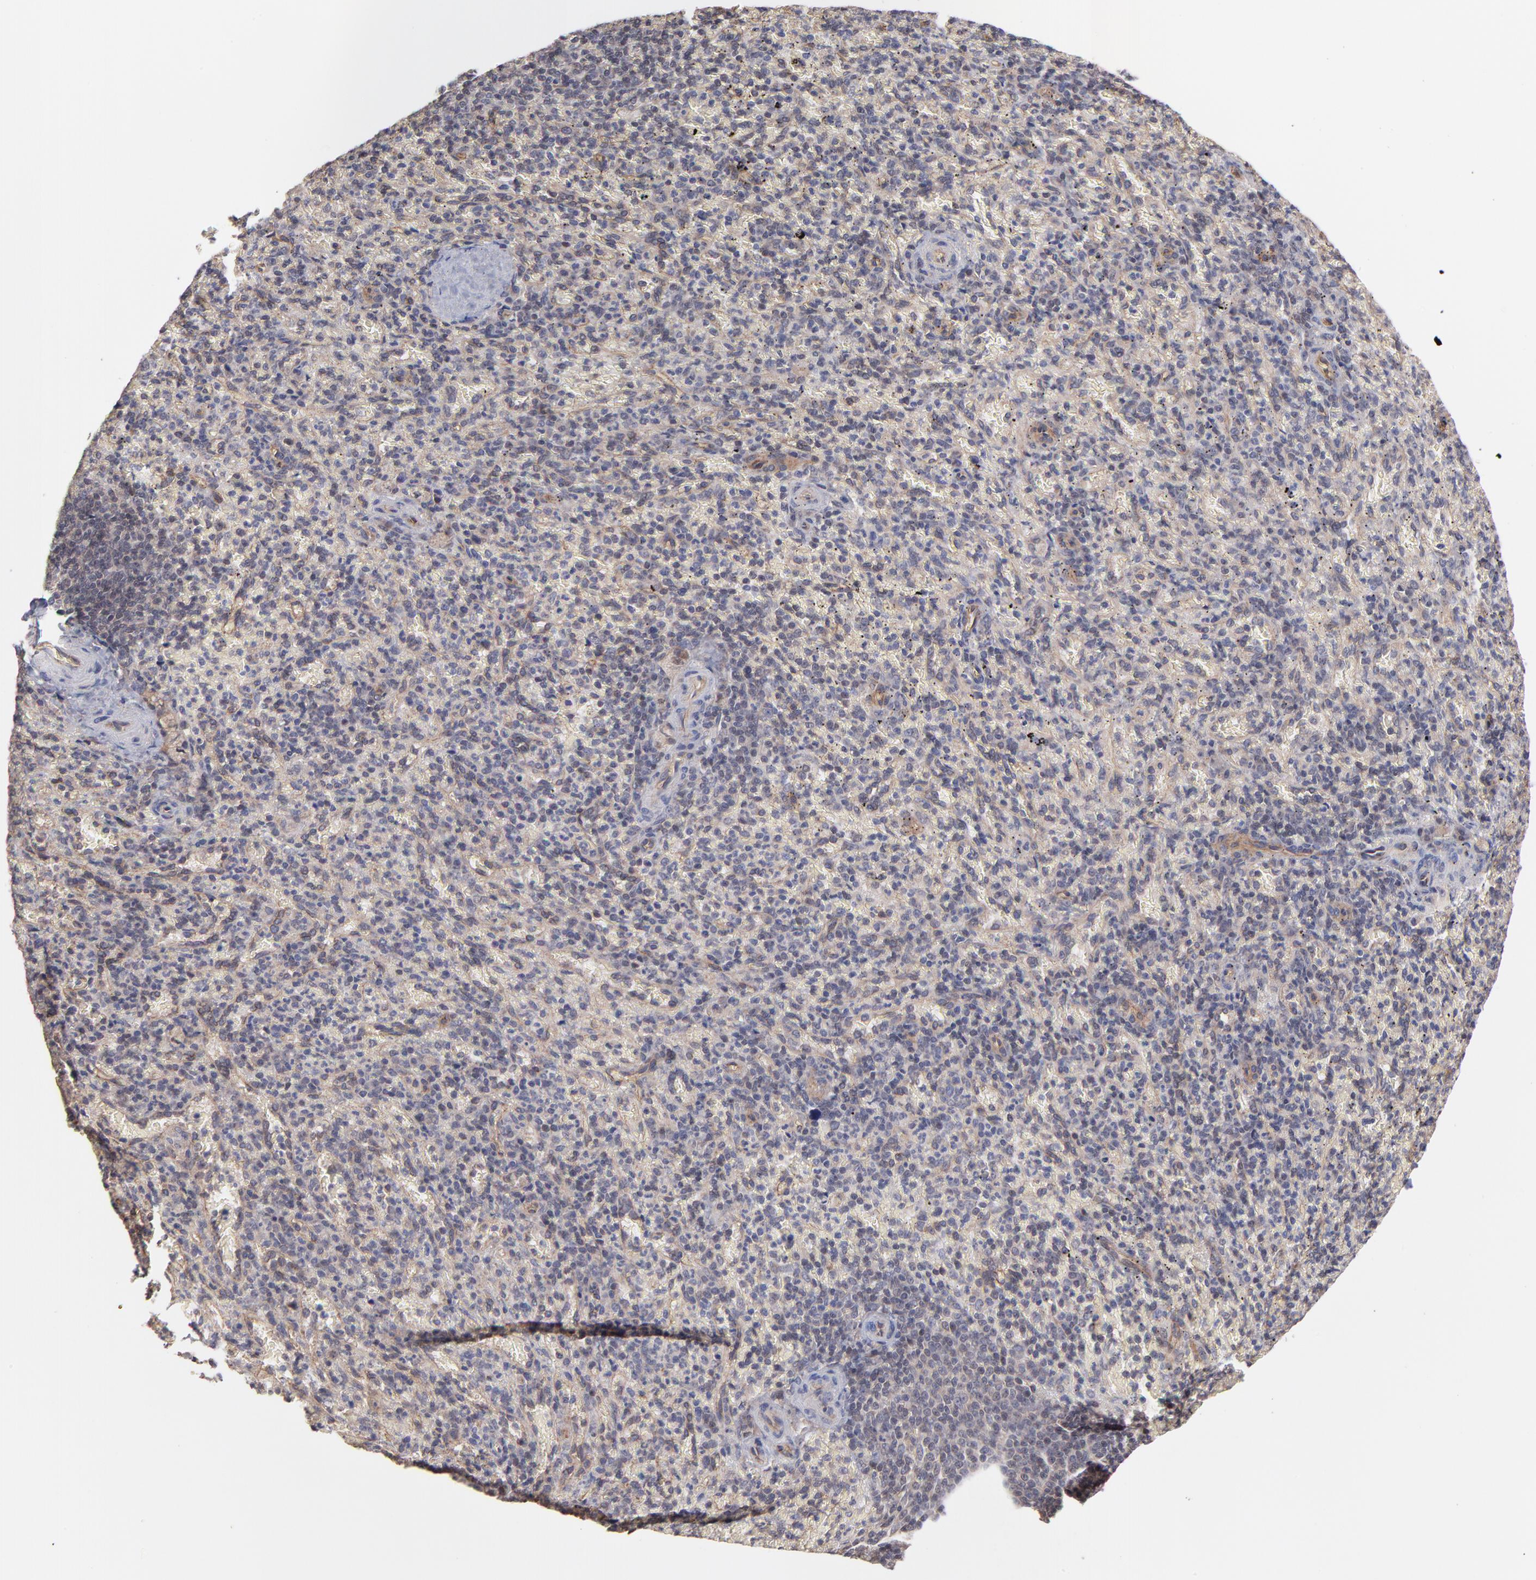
{"staining": {"intensity": "weak", "quantity": "25%-75%", "location": "cytoplasmic/membranous"}, "tissue": "spleen", "cell_type": "Cells in red pulp", "image_type": "normal", "snomed": [{"axis": "morphology", "description": "Normal tissue, NOS"}, {"axis": "topography", "description": "Spleen"}], "caption": "Immunohistochemical staining of benign human spleen reveals 25%-75% levels of weak cytoplasmic/membranous protein expression in approximately 25%-75% of cells in red pulp. (DAB (3,3'-diaminobenzidine) IHC with brightfield microscopy, high magnification).", "gene": "STAP2", "patient": {"sex": "female", "age": 43}}